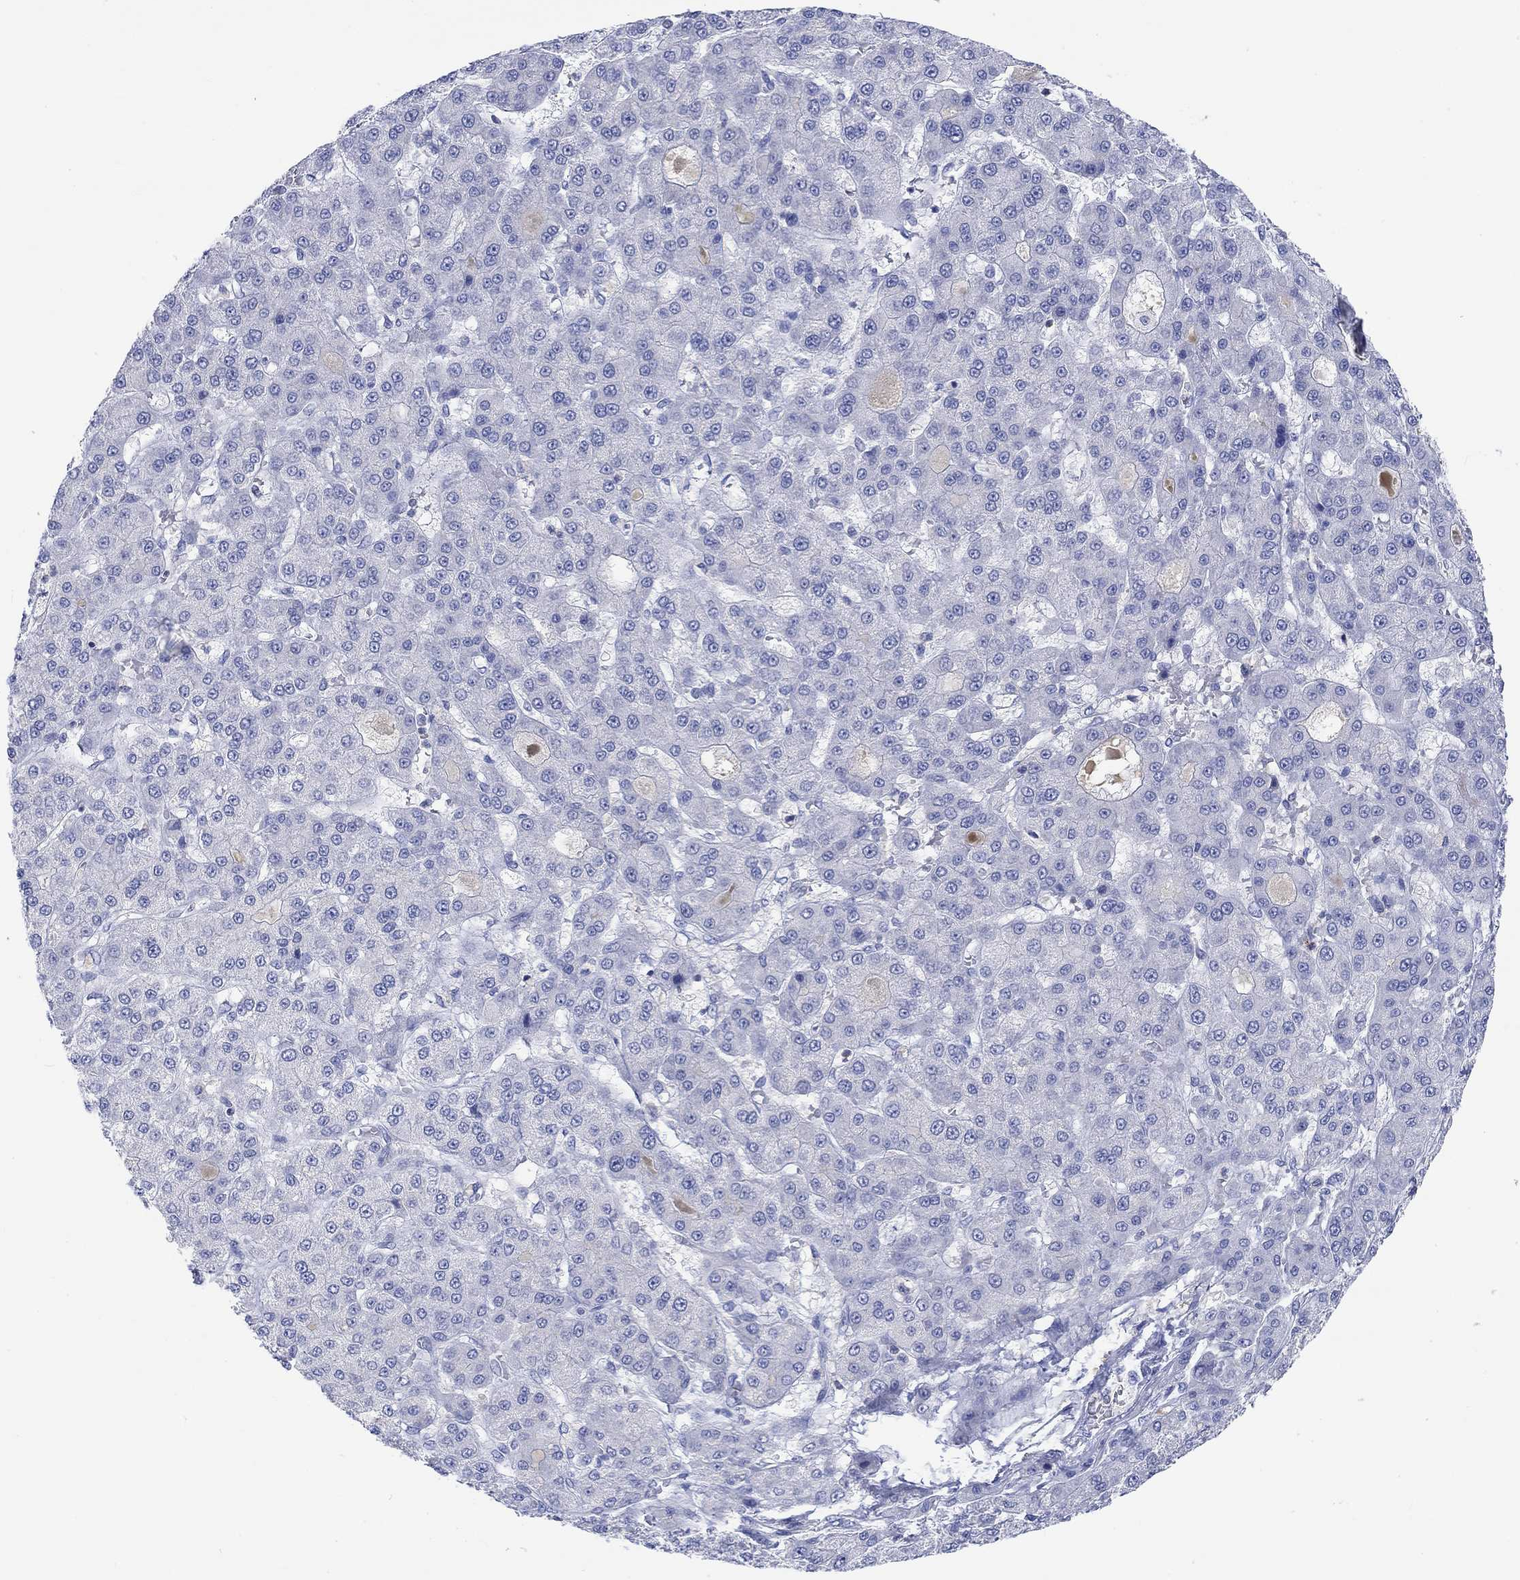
{"staining": {"intensity": "negative", "quantity": "none", "location": "none"}, "tissue": "liver cancer", "cell_type": "Tumor cells", "image_type": "cancer", "snomed": [{"axis": "morphology", "description": "Carcinoma, Hepatocellular, NOS"}, {"axis": "topography", "description": "Liver"}], "caption": "Photomicrograph shows no significant protein expression in tumor cells of liver cancer (hepatocellular carcinoma).", "gene": "GCM1", "patient": {"sex": "male", "age": 70}}